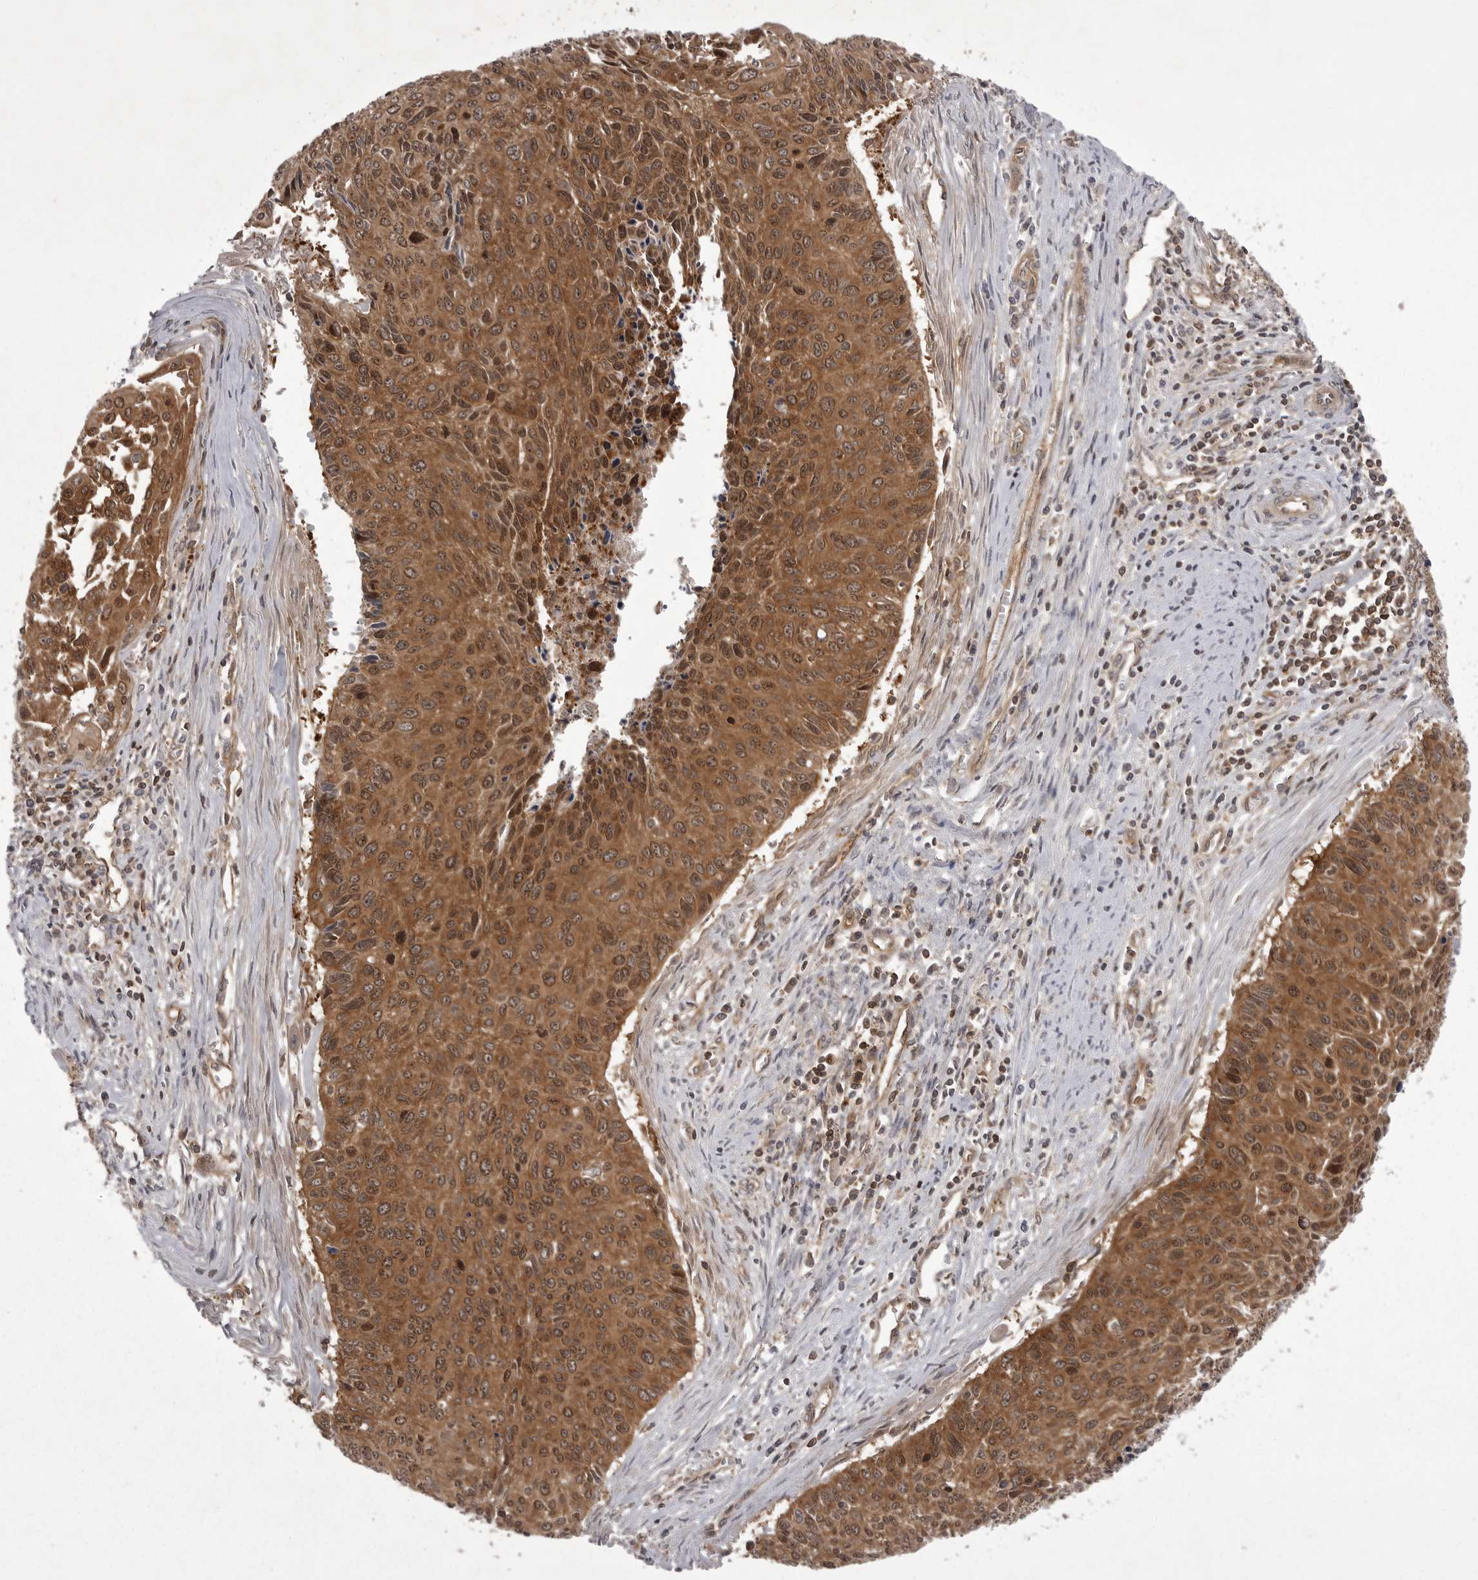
{"staining": {"intensity": "strong", "quantity": ">75%", "location": "cytoplasmic/membranous,nuclear"}, "tissue": "cervical cancer", "cell_type": "Tumor cells", "image_type": "cancer", "snomed": [{"axis": "morphology", "description": "Squamous cell carcinoma, NOS"}, {"axis": "topography", "description": "Cervix"}], "caption": "This is an image of IHC staining of squamous cell carcinoma (cervical), which shows strong positivity in the cytoplasmic/membranous and nuclear of tumor cells.", "gene": "STK24", "patient": {"sex": "female", "age": 55}}